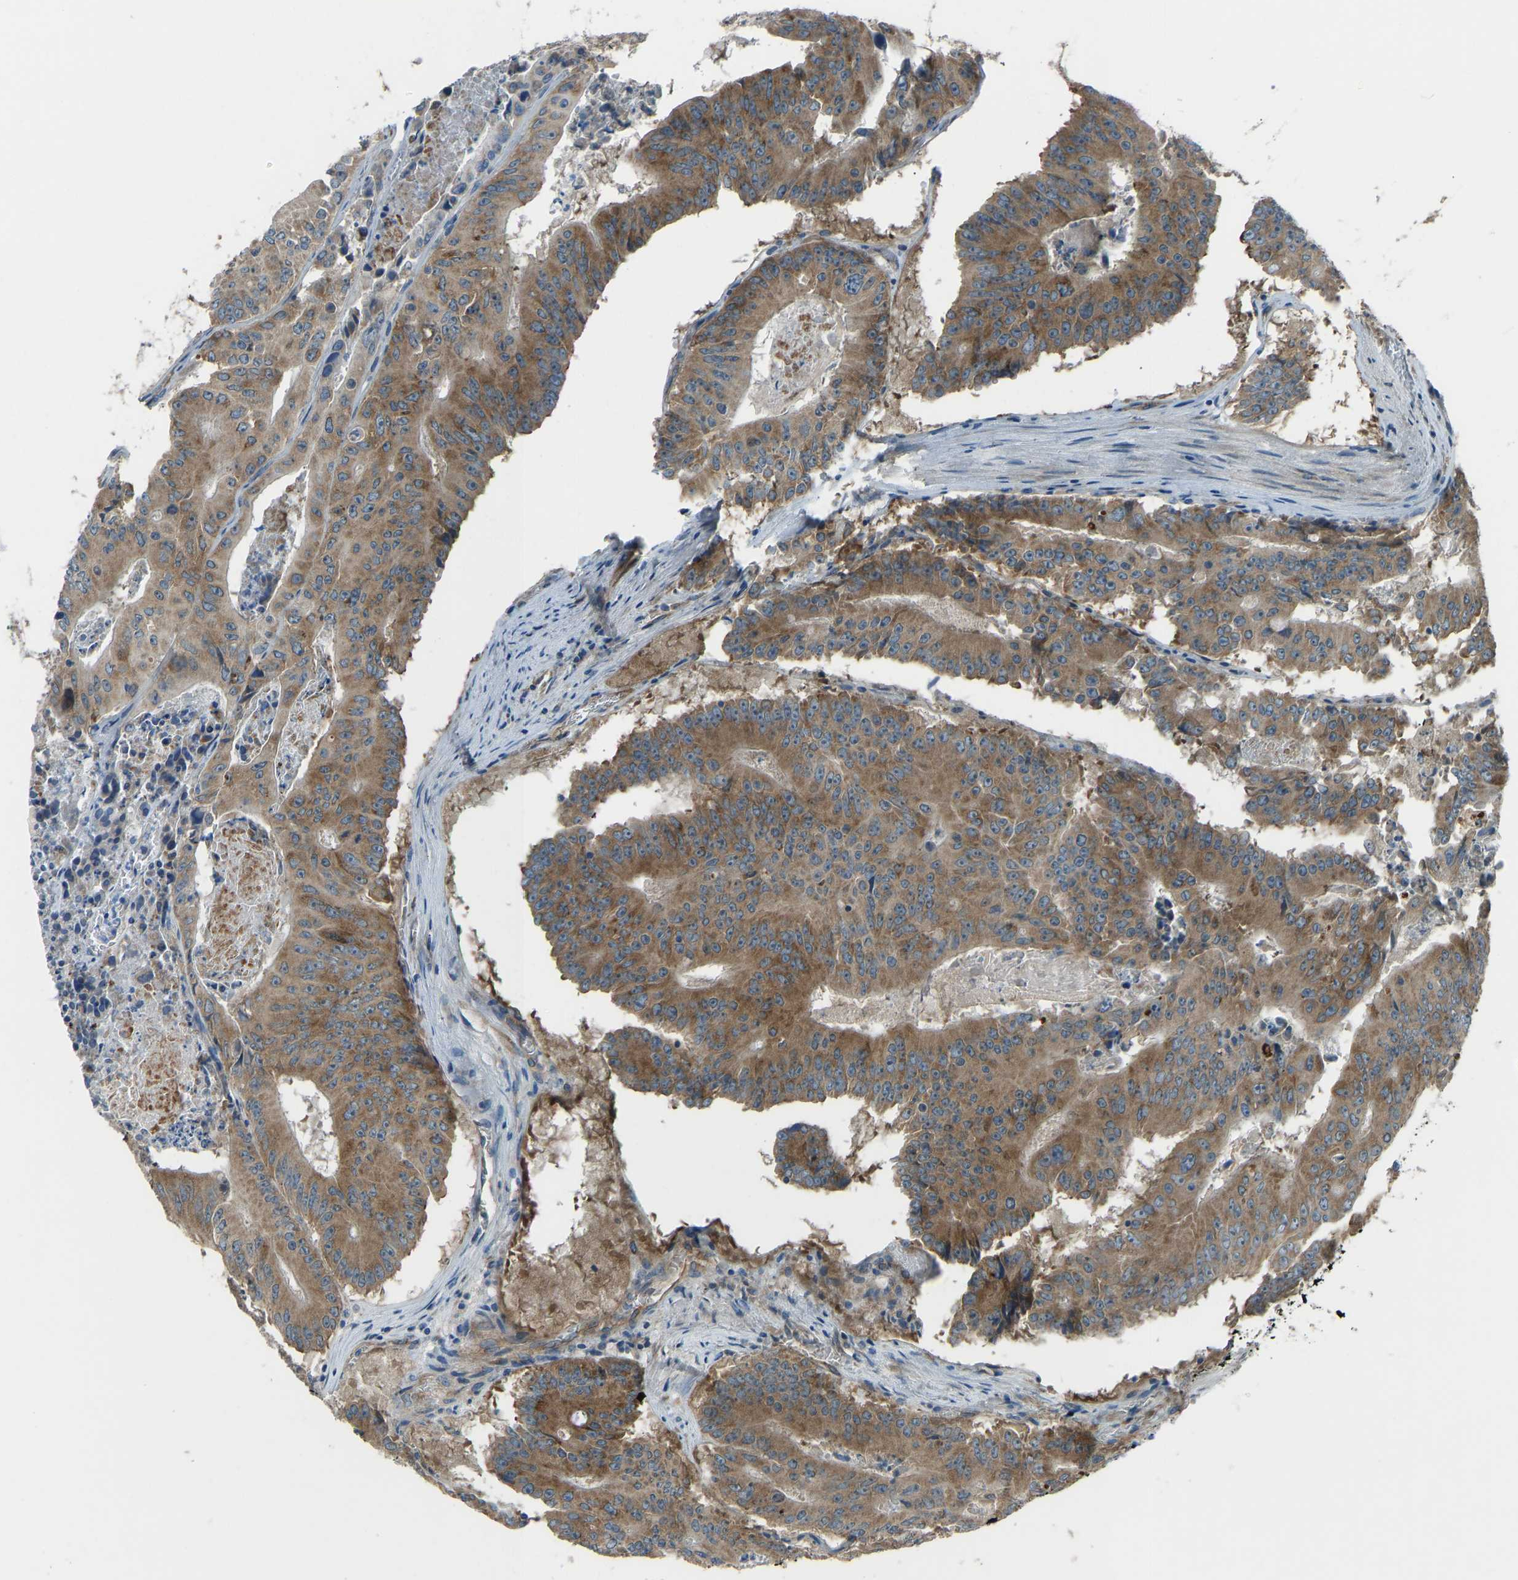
{"staining": {"intensity": "moderate", "quantity": ">75%", "location": "cytoplasmic/membranous"}, "tissue": "colorectal cancer", "cell_type": "Tumor cells", "image_type": "cancer", "snomed": [{"axis": "morphology", "description": "Adenocarcinoma, NOS"}, {"axis": "topography", "description": "Colon"}], "caption": "IHC image of neoplastic tissue: human colorectal cancer stained using immunohistochemistry (IHC) exhibits medium levels of moderate protein expression localized specifically in the cytoplasmic/membranous of tumor cells, appearing as a cytoplasmic/membranous brown color.", "gene": "STAU2", "patient": {"sex": "male", "age": 87}}